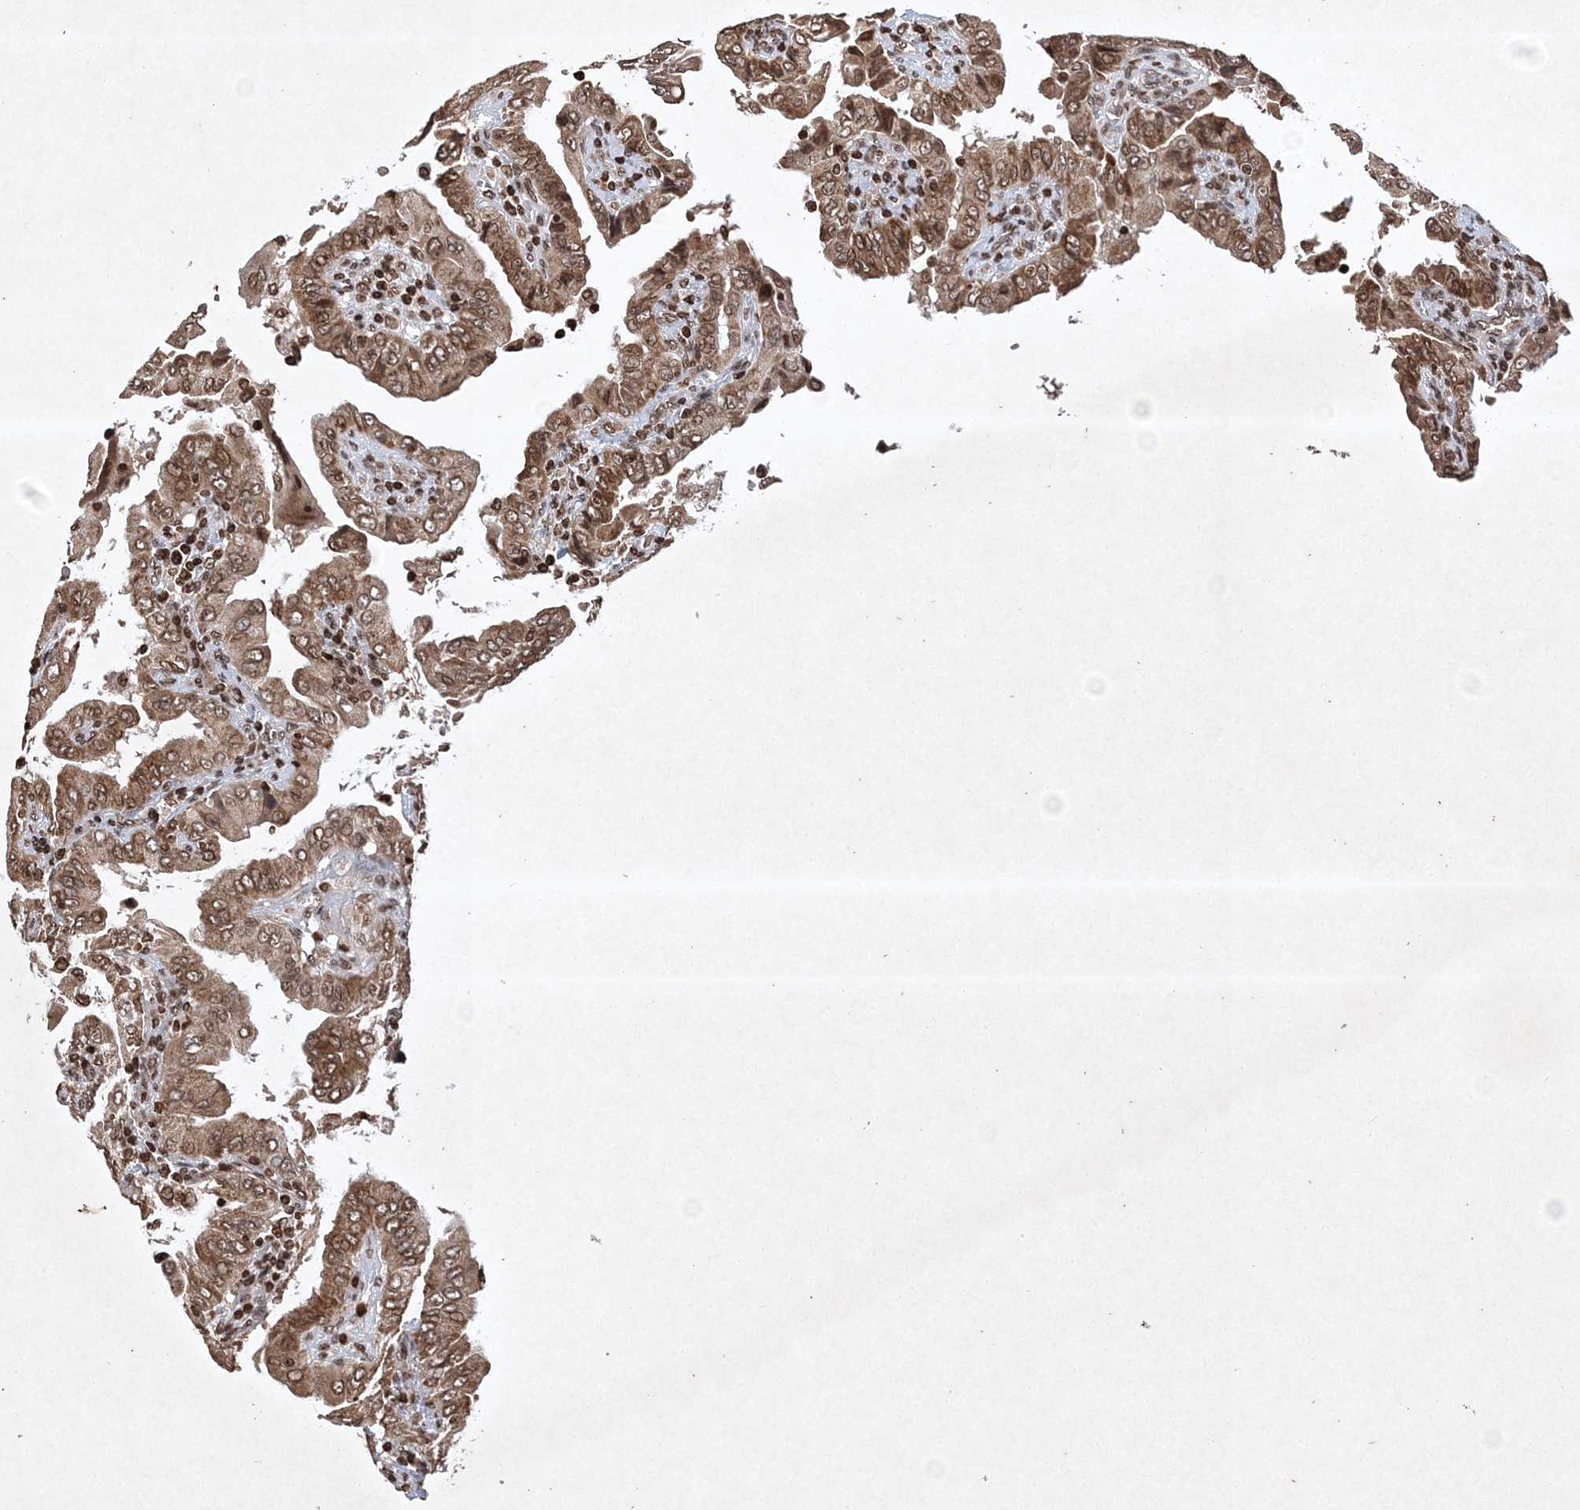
{"staining": {"intensity": "moderate", "quantity": ">75%", "location": "cytoplasmic/membranous,nuclear"}, "tissue": "thyroid cancer", "cell_type": "Tumor cells", "image_type": "cancer", "snomed": [{"axis": "morphology", "description": "Papillary adenocarcinoma, NOS"}, {"axis": "topography", "description": "Thyroid gland"}], "caption": "High-magnification brightfield microscopy of thyroid cancer (papillary adenocarcinoma) stained with DAB (3,3'-diaminobenzidine) (brown) and counterstained with hematoxylin (blue). tumor cells exhibit moderate cytoplasmic/membranous and nuclear staining is seen in approximately>75% of cells.", "gene": "NEDD9", "patient": {"sex": "male", "age": 33}}